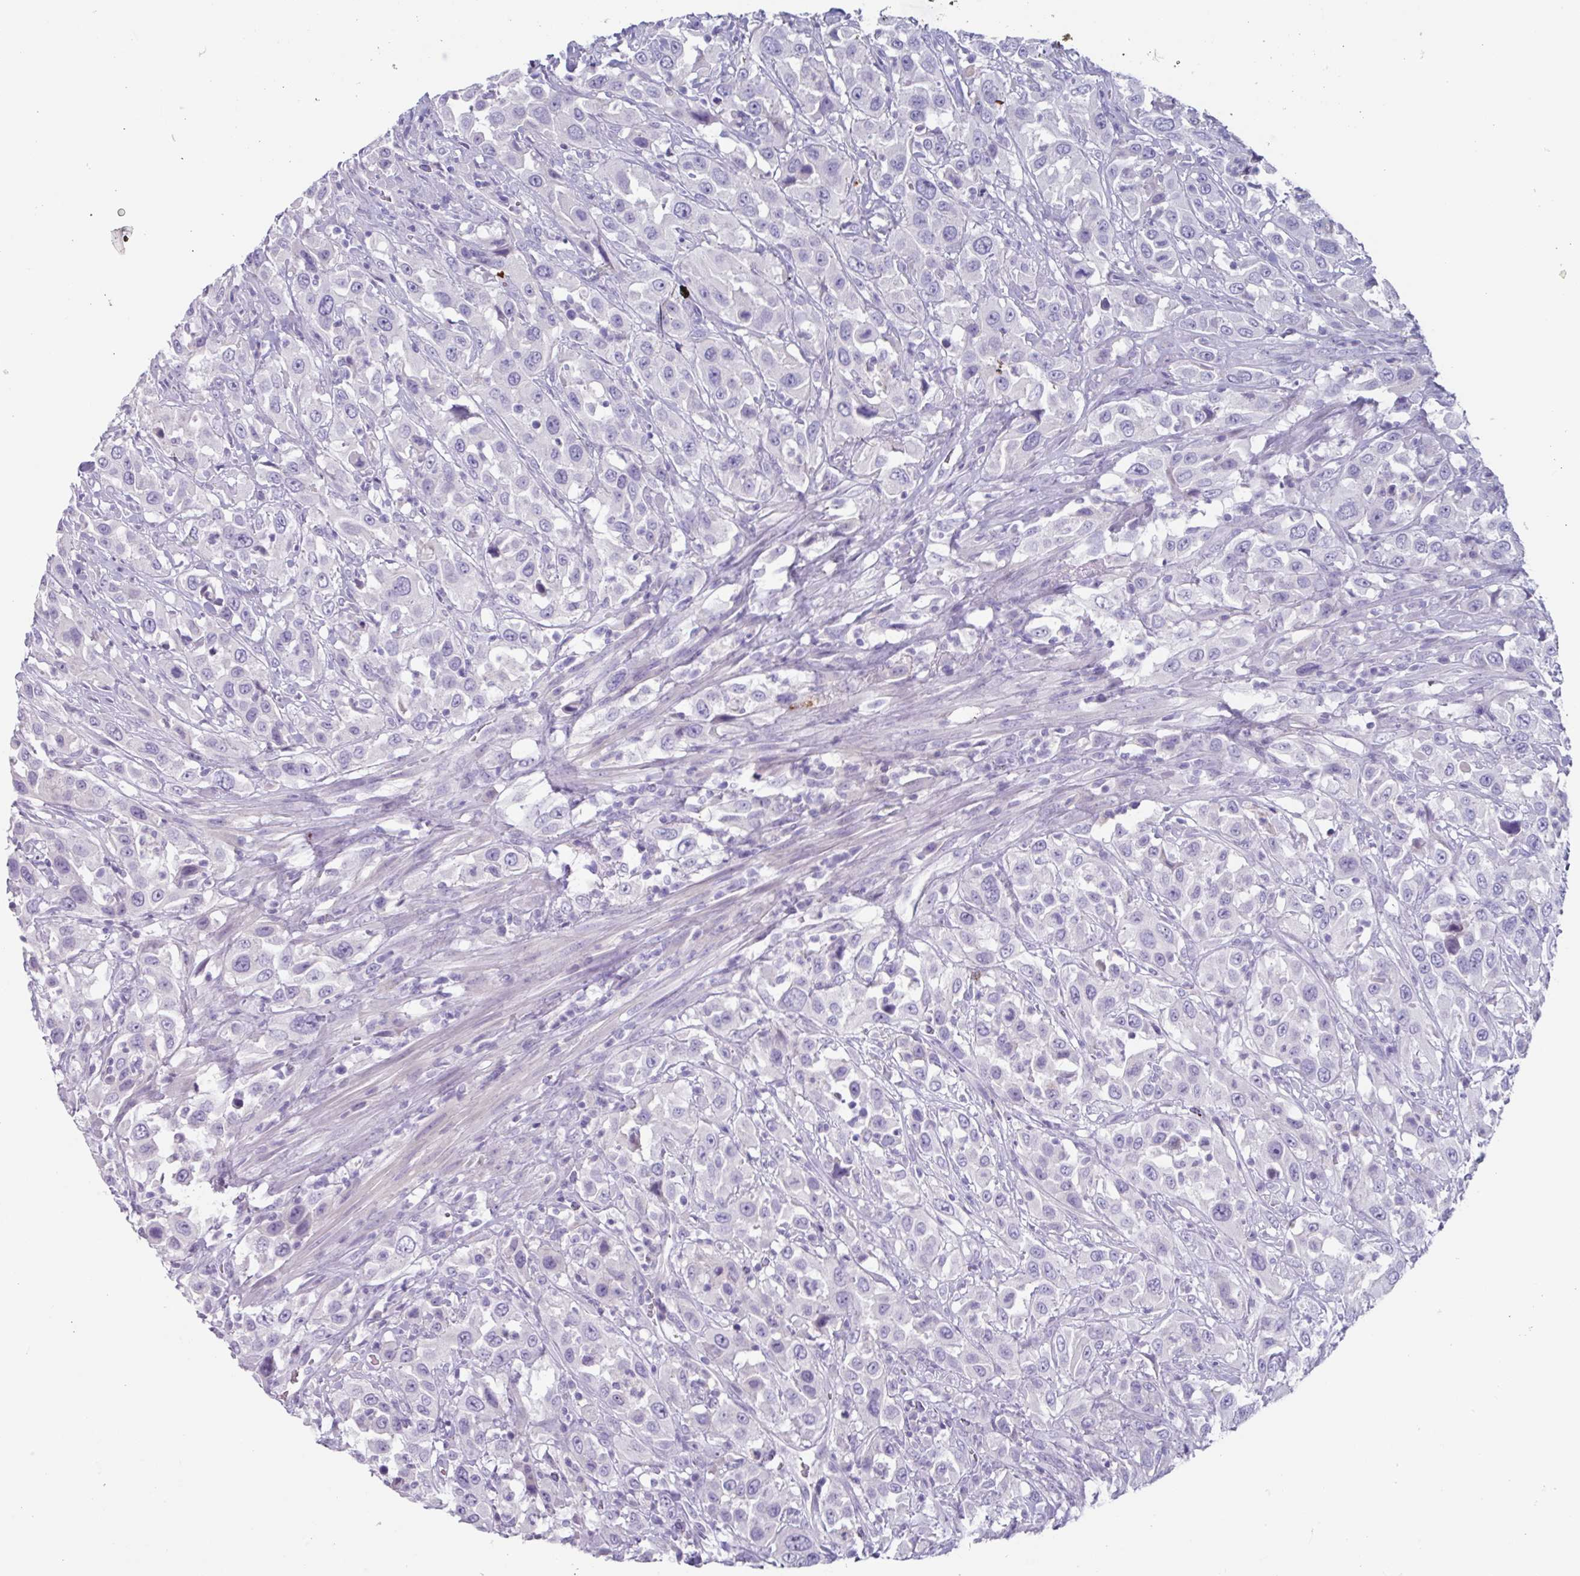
{"staining": {"intensity": "negative", "quantity": "none", "location": "none"}, "tissue": "urothelial cancer", "cell_type": "Tumor cells", "image_type": "cancer", "snomed": [{"axis": "morphology", "description": "Urothelial carcinoma, High grade"}, {"axis": "topography", "description": "Urinary bladder"}], "caption": "Urothelial cancer stained for a protein using immunohistochemistry (IHC) displays no staining tumor cells.", "gene": "OR2T10", "patient": {"sex": "male", "age": 61}}